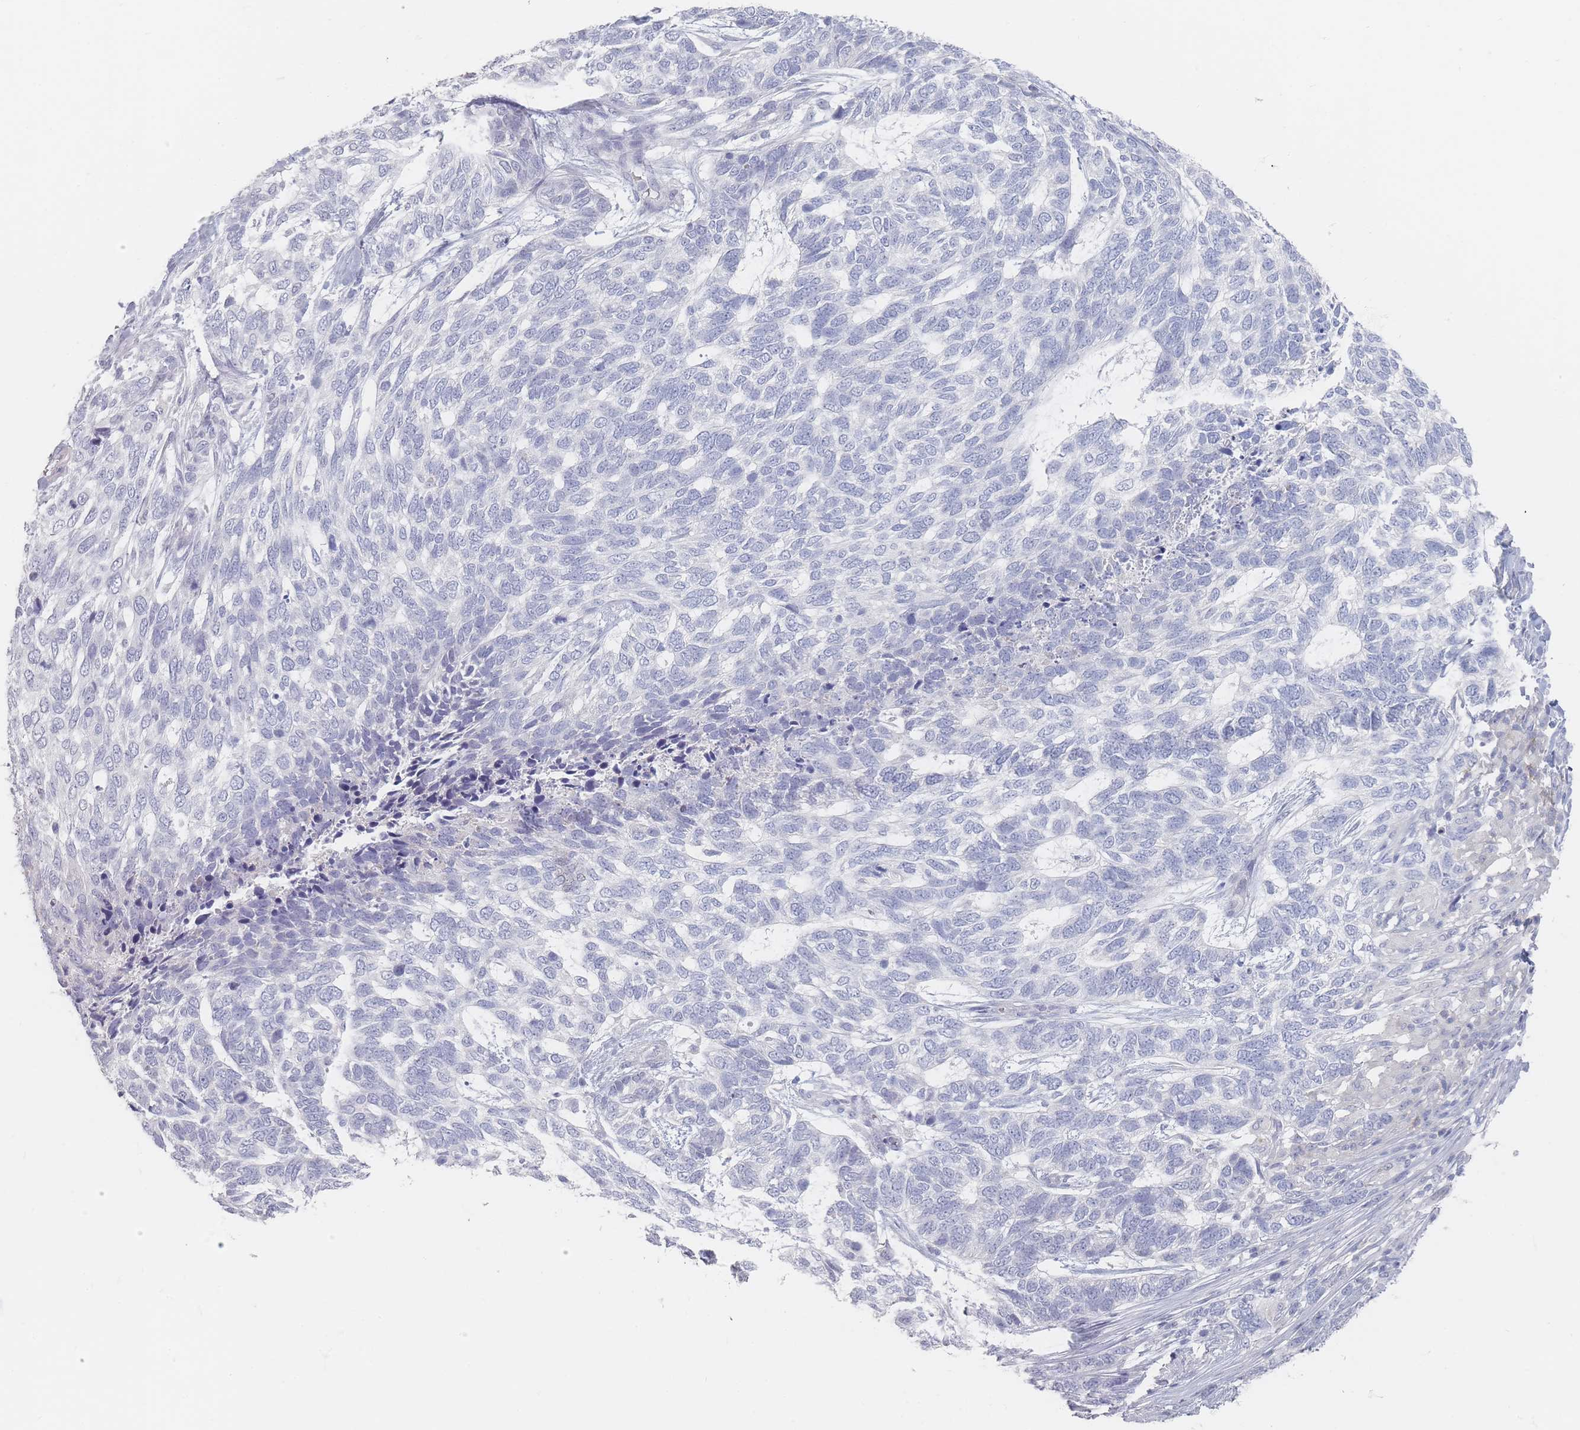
{"staining": {"intensity": "negative", "quantity": "none", "location": "none"}, "tissue": "skin cancer", "cell_type": "Tumor cells", "image_type": "cancer", "snomed": [{"axis": "morphology", "description": "Basal cell carcinoma"}, {"axis": "topography", "description": "Skin"}], "caption": "Skin cancer was stained to show a protein in brown. There is no significant staining in tumor cells.", "gene": "CD37", "patient": {"sex": "female", "age": 65}}